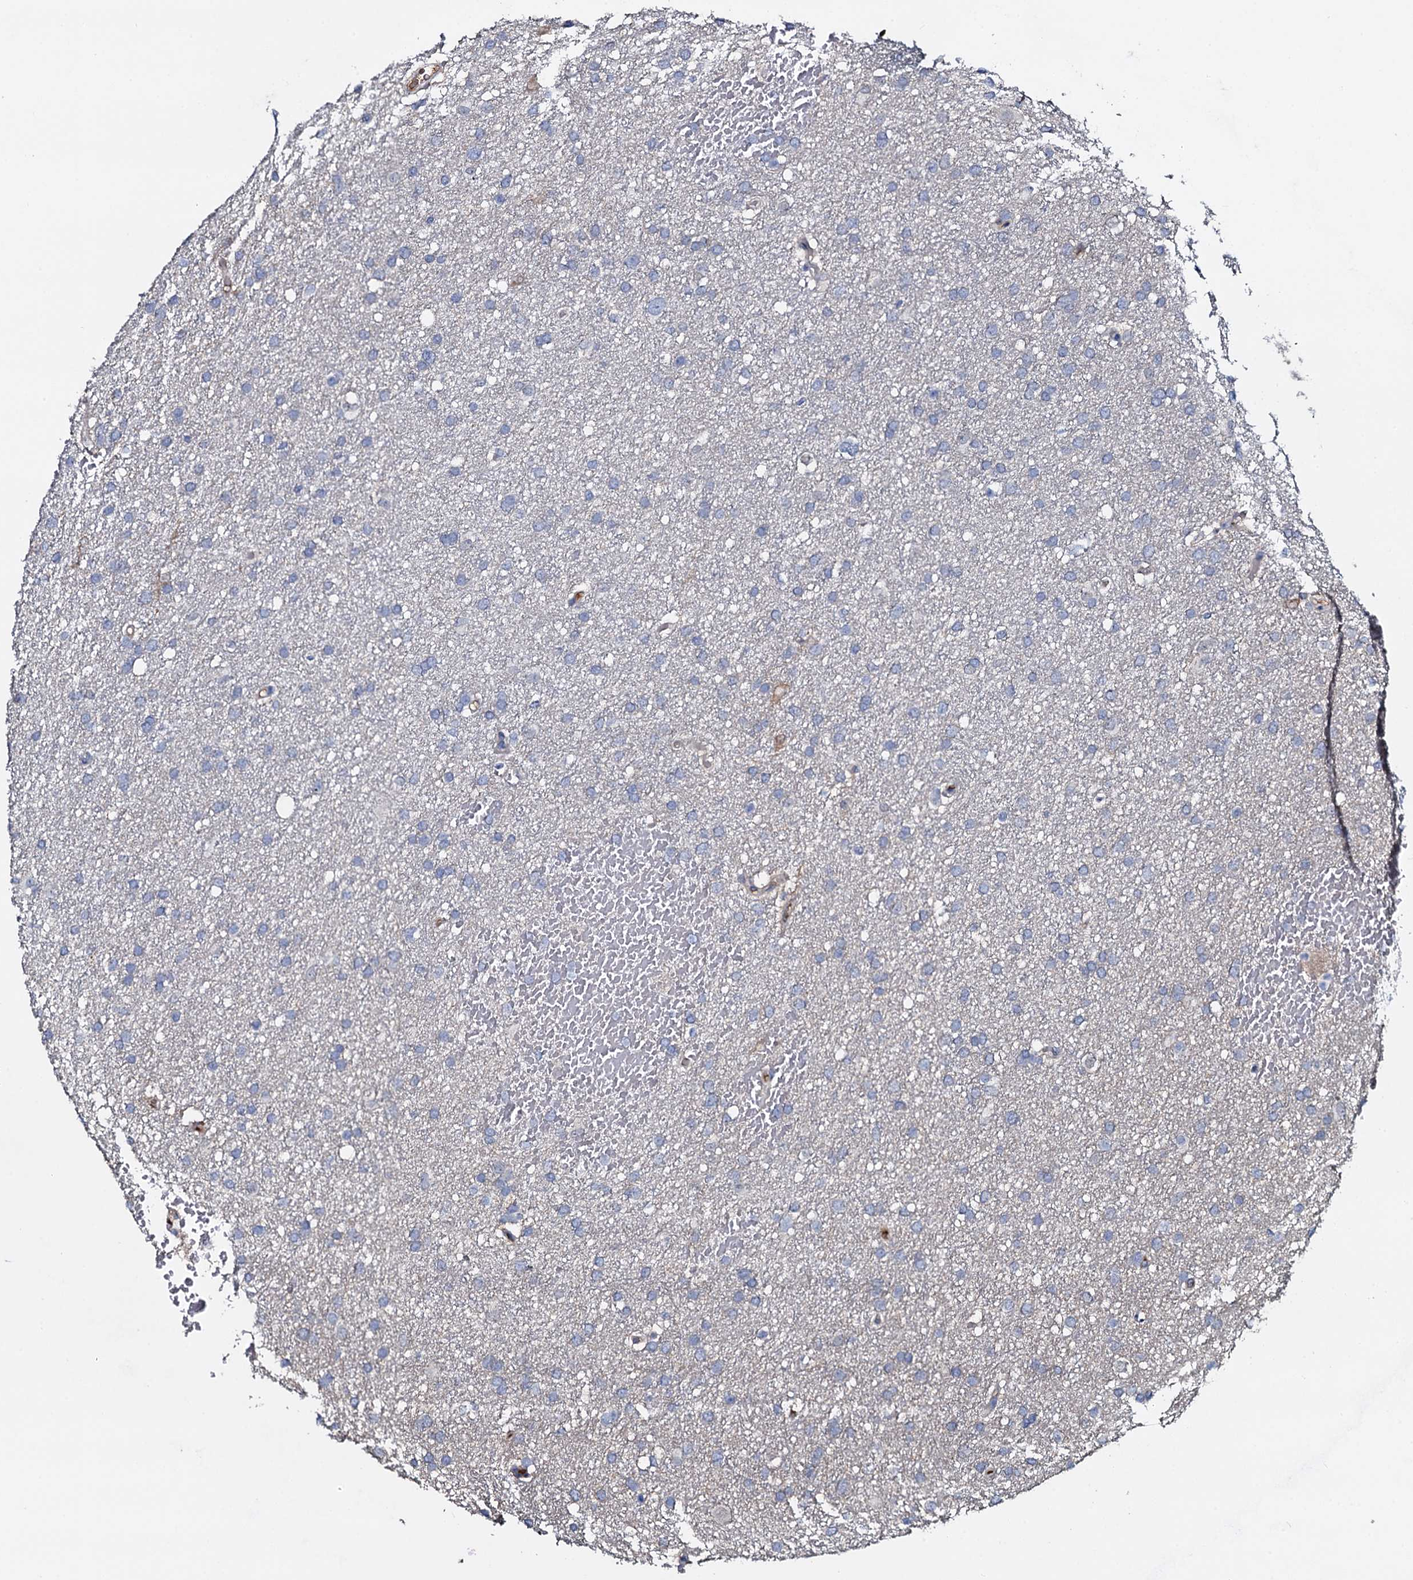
{"staining": {"intensity": "negative", "quantity": "none", "location": "none"}, "tissue": "glioma", "cell_type": "Tumor cells", "image_type": "cancer", "snomed": [{"axis": "morphology", "description": "Glioma, malignant, High grade"}, {"axis": "topography", "description": "Cerebral cortex"}], "caption": "IHC image of neoplastic tissue: human glioma stained with DAB (3,3'-diaminobenzidine) displays no significant protein staining in tumor cells.", "gene": "LYG2", "patient": {"sex": "female", "age": 36}}